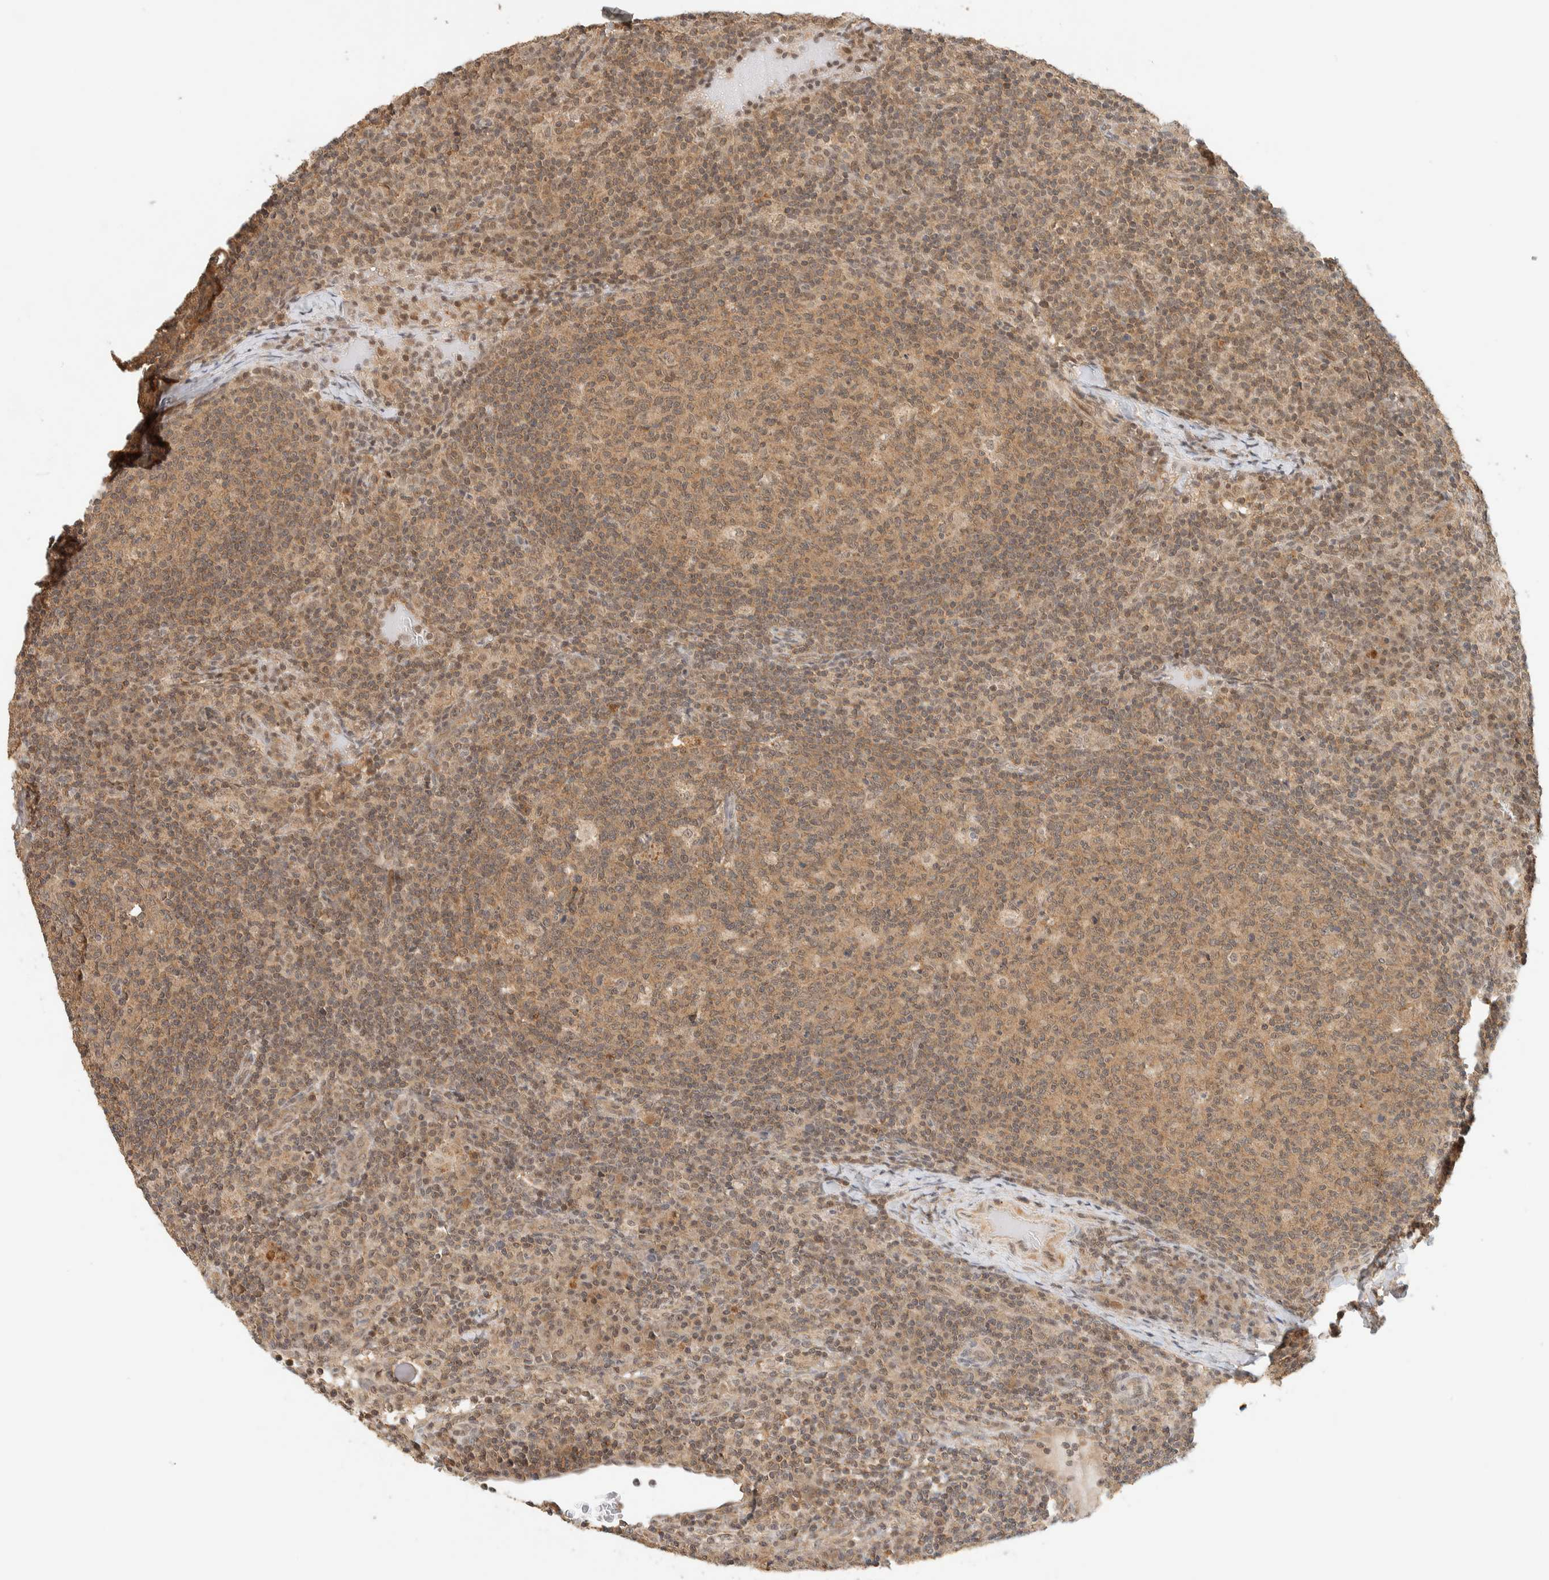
{"staining": {"intensity": "moderate", "quantity": ">75%", "location": "cytoplasmic/membranous"}, "tissue": "lymph node", "cell_type": "Germinal center cells", "image_type": "normal", "snomed": [{"axis": "morphology", "description": "Normal tissue, NOS"}, {"axis": "morphology", "description": "Inflammation, NOS"}, {"axis": "topography", "description": "Lymph node"}], "caption": "An IHC photomicrograph of normal tissue is shown. Protein staining in brown highlights moderate cytoplasmic/membranous positivity in lymph node within germinal center cells. (DAB = brown stain, brightfield microscopy at high magnification).", "gene": "KIFAP3", "patient": {"sex": "male", "age": 55}}